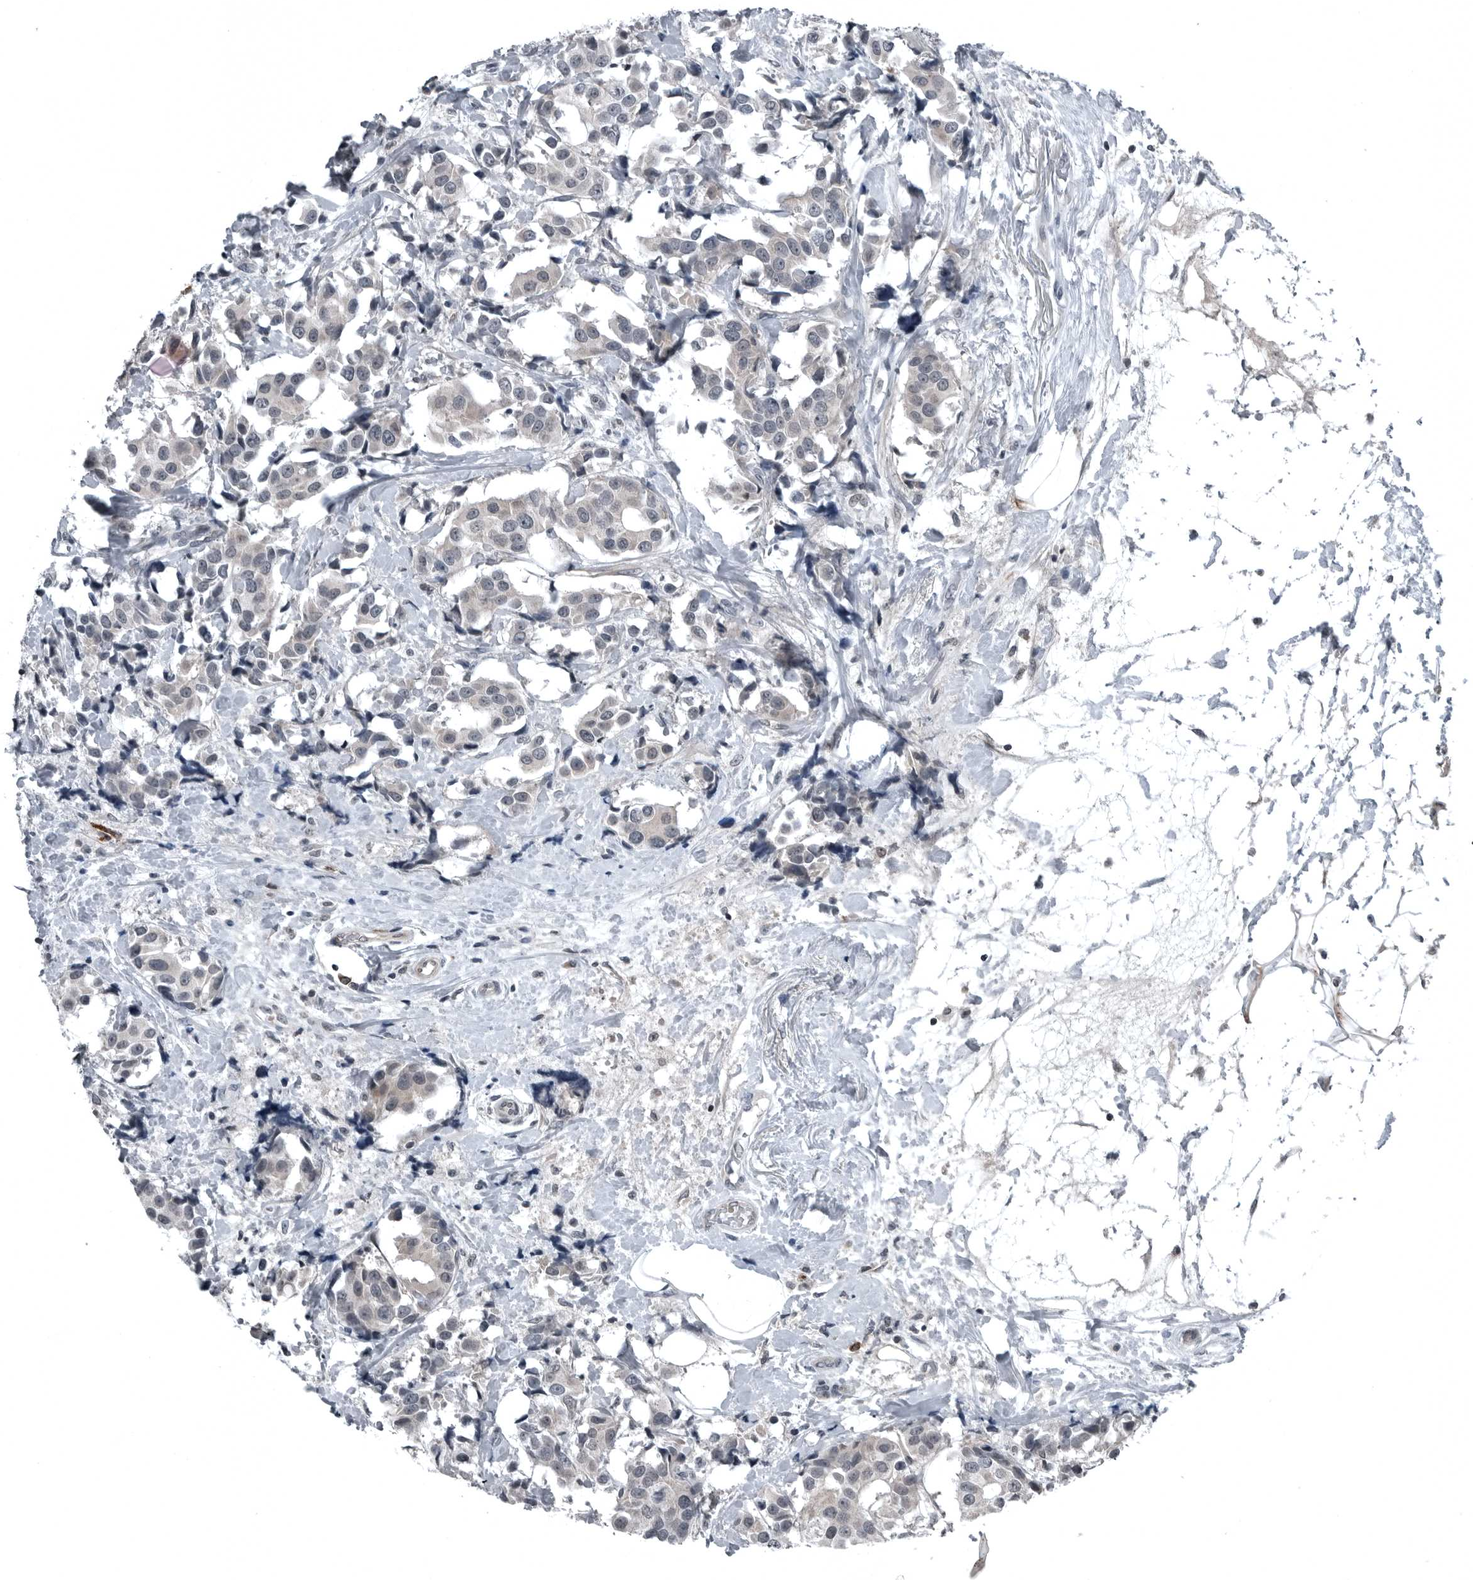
{"staining": {"intensity": "negative", "quantity": "none", "location": "none"}, "tissue": "breast cancer", "cell_type": "Tumor cells", "image_type": "cancer", "snomed": [{"axis": "morphology", "description": "Normal tissue, NOS"}, {"axis": "morphology", "description": "Duct carcinoma"}, {"axis": "topography", "description": "Breast"}], "caption": "Human breast cancer (infiltrating ductal carcinoma) stained for a protein using immunohistochemistry shows no staining in tumor cells.", "gene": "GAK", "patient": {"sex": "female", "age": 39}}